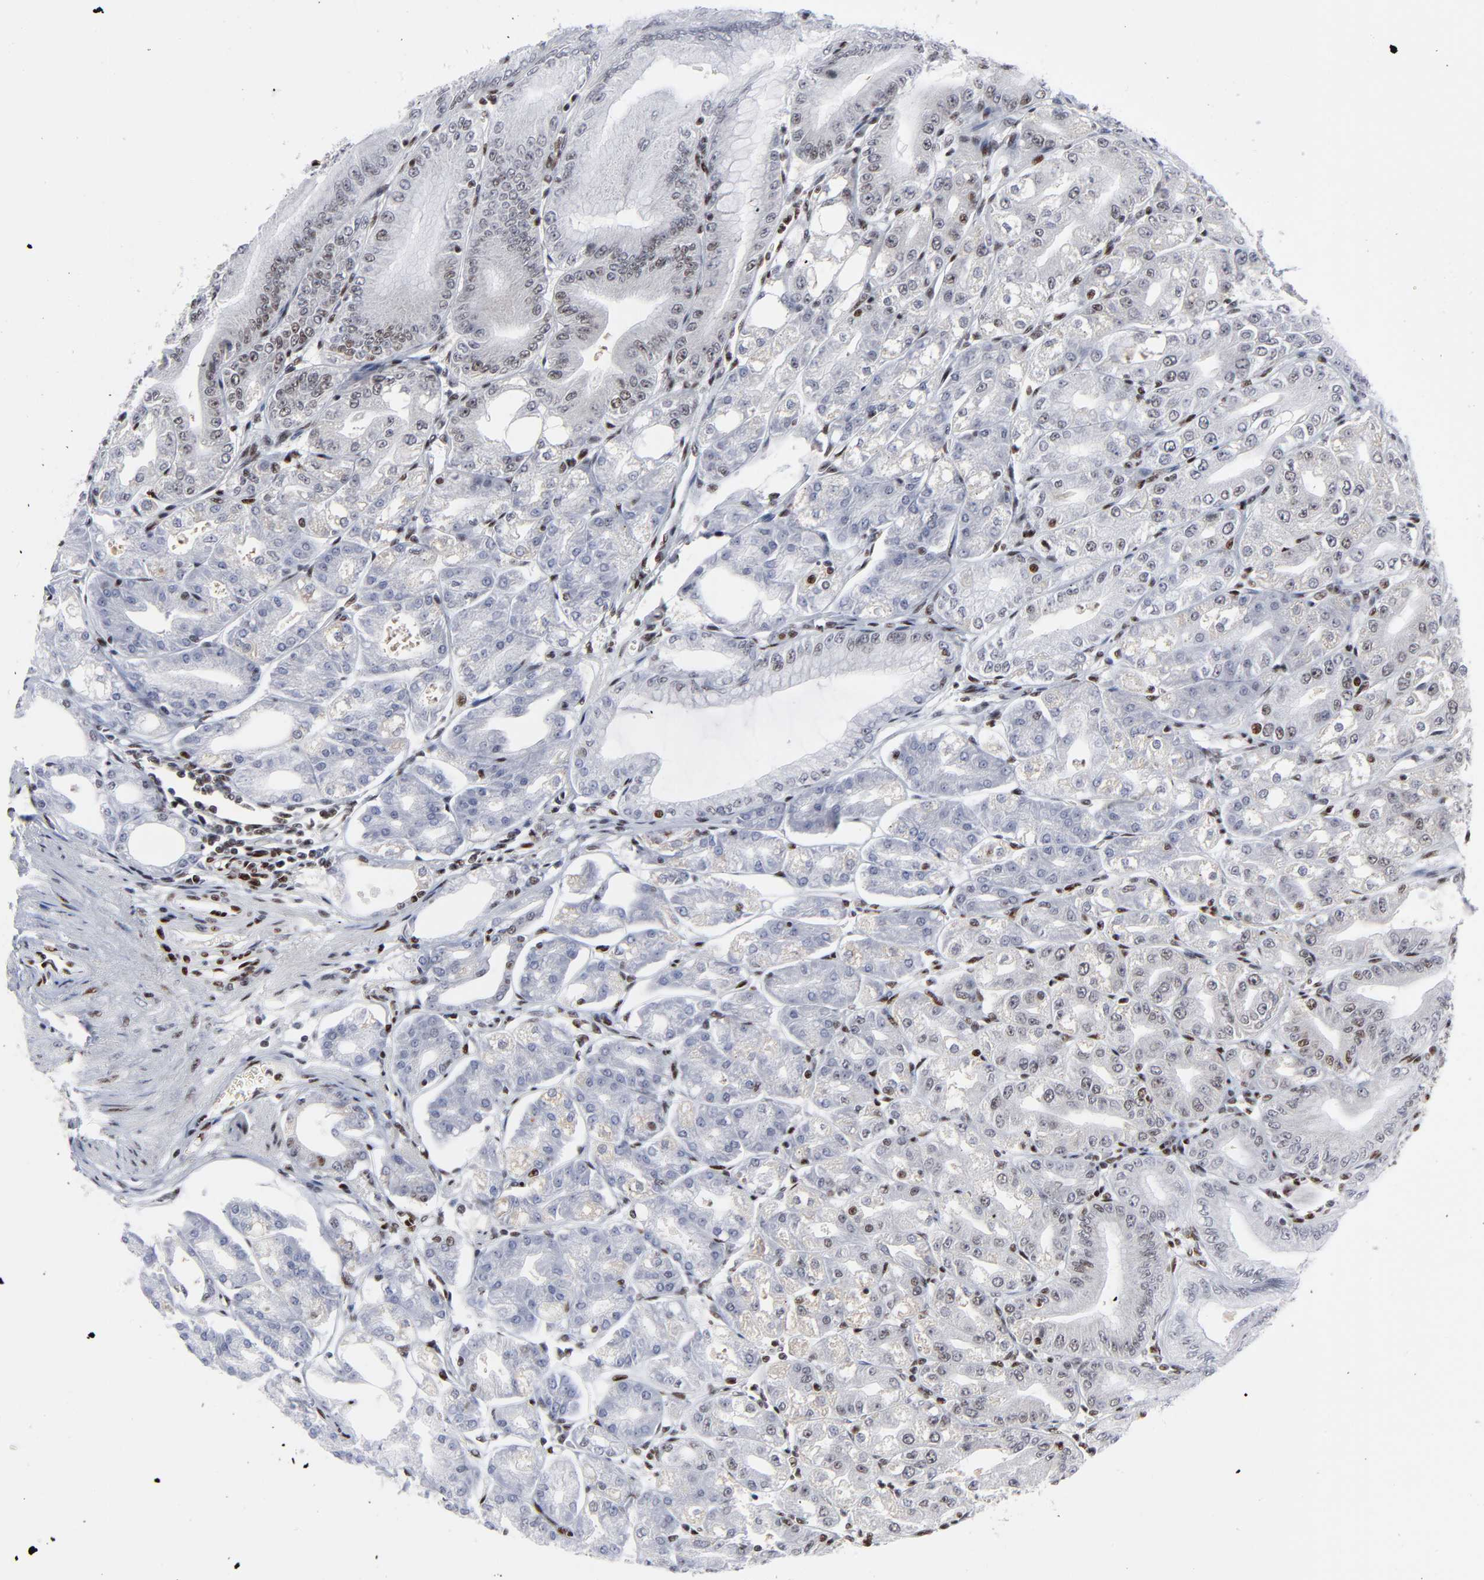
{"staining": {"intensity": "weak", "quantity": "25%-75%", "location": "nuclear"}, "tissue": "stomach", "cell_type": "Glandular cells", "image_type": "normal", "snomed": [{"axis": "morphology", "description": "Normal tissue, NOS"}, {"axis": "topography", "description": "Stomach, lower"}], "caption": "Immunohistochemical staining of unremarkable human stomach displays 25%-75% levels of weak nuclear protein staining in approximately 25%-75% of glandular cells.", "gene": "CREB1", "patient": {"sex": "male", "age": 71}}